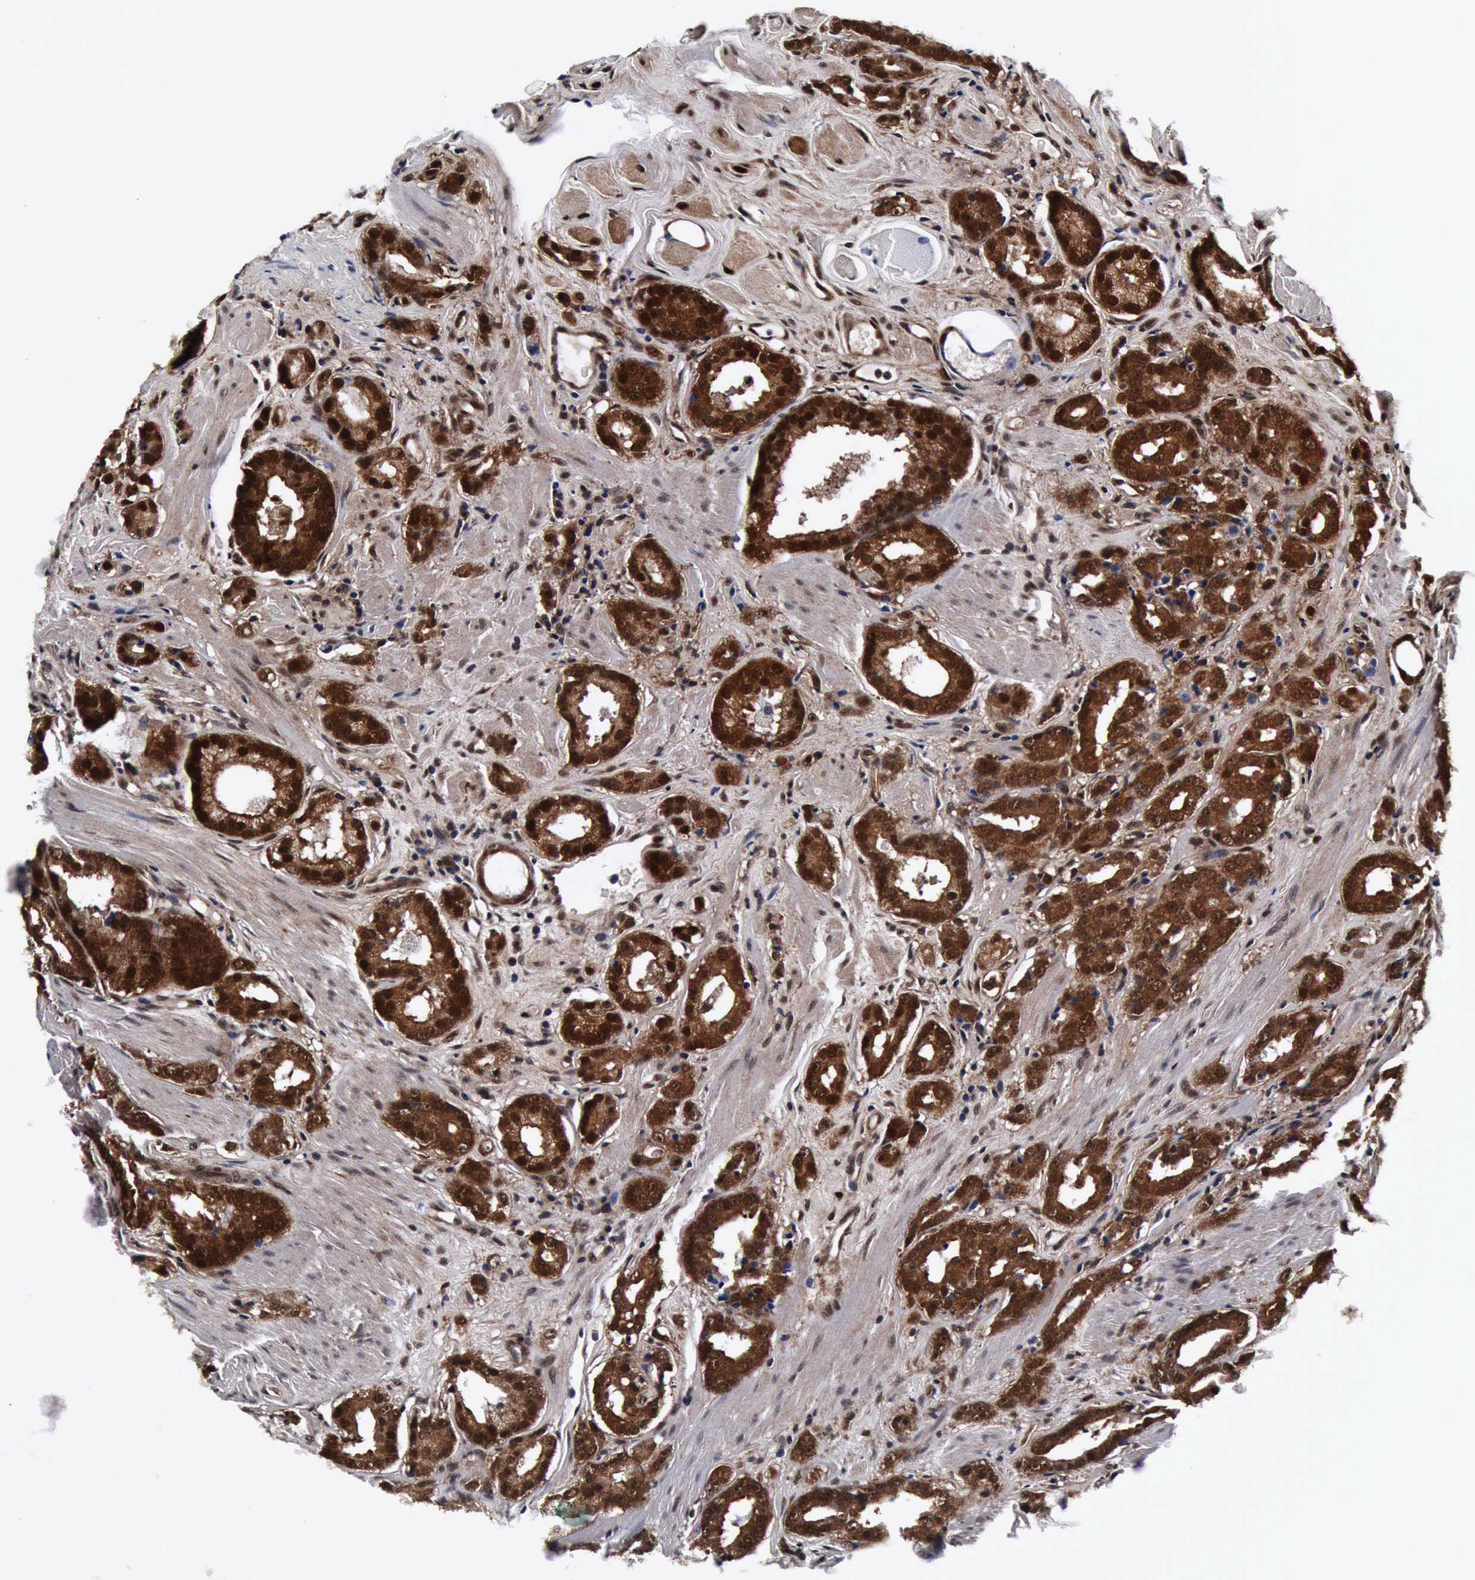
{"staining": {"intensity": "strong", "quantity": ">75%", "location": "cytoplasmic/membranous,nuclear"}, "tissue": "prostate cancer", "cell_type": "Tumor cells", "image_type": "cancer", "snomed": [{"axis": "morphology", "description": "Adenocarcinoma, Medium grade"}, {"axis": "topography", "description": "Prostate"}], "caption": "IHC photomicrograph of human prostate cancer (adenocarcinoma (medium-grade)) stained for a protein (brown), which displays high levels of strong cytoplasmic/membranous and nuclear expression in about >75% of tumor cells.", "gene": "UBC", "patient": {"sex": "male", "age": 53}}